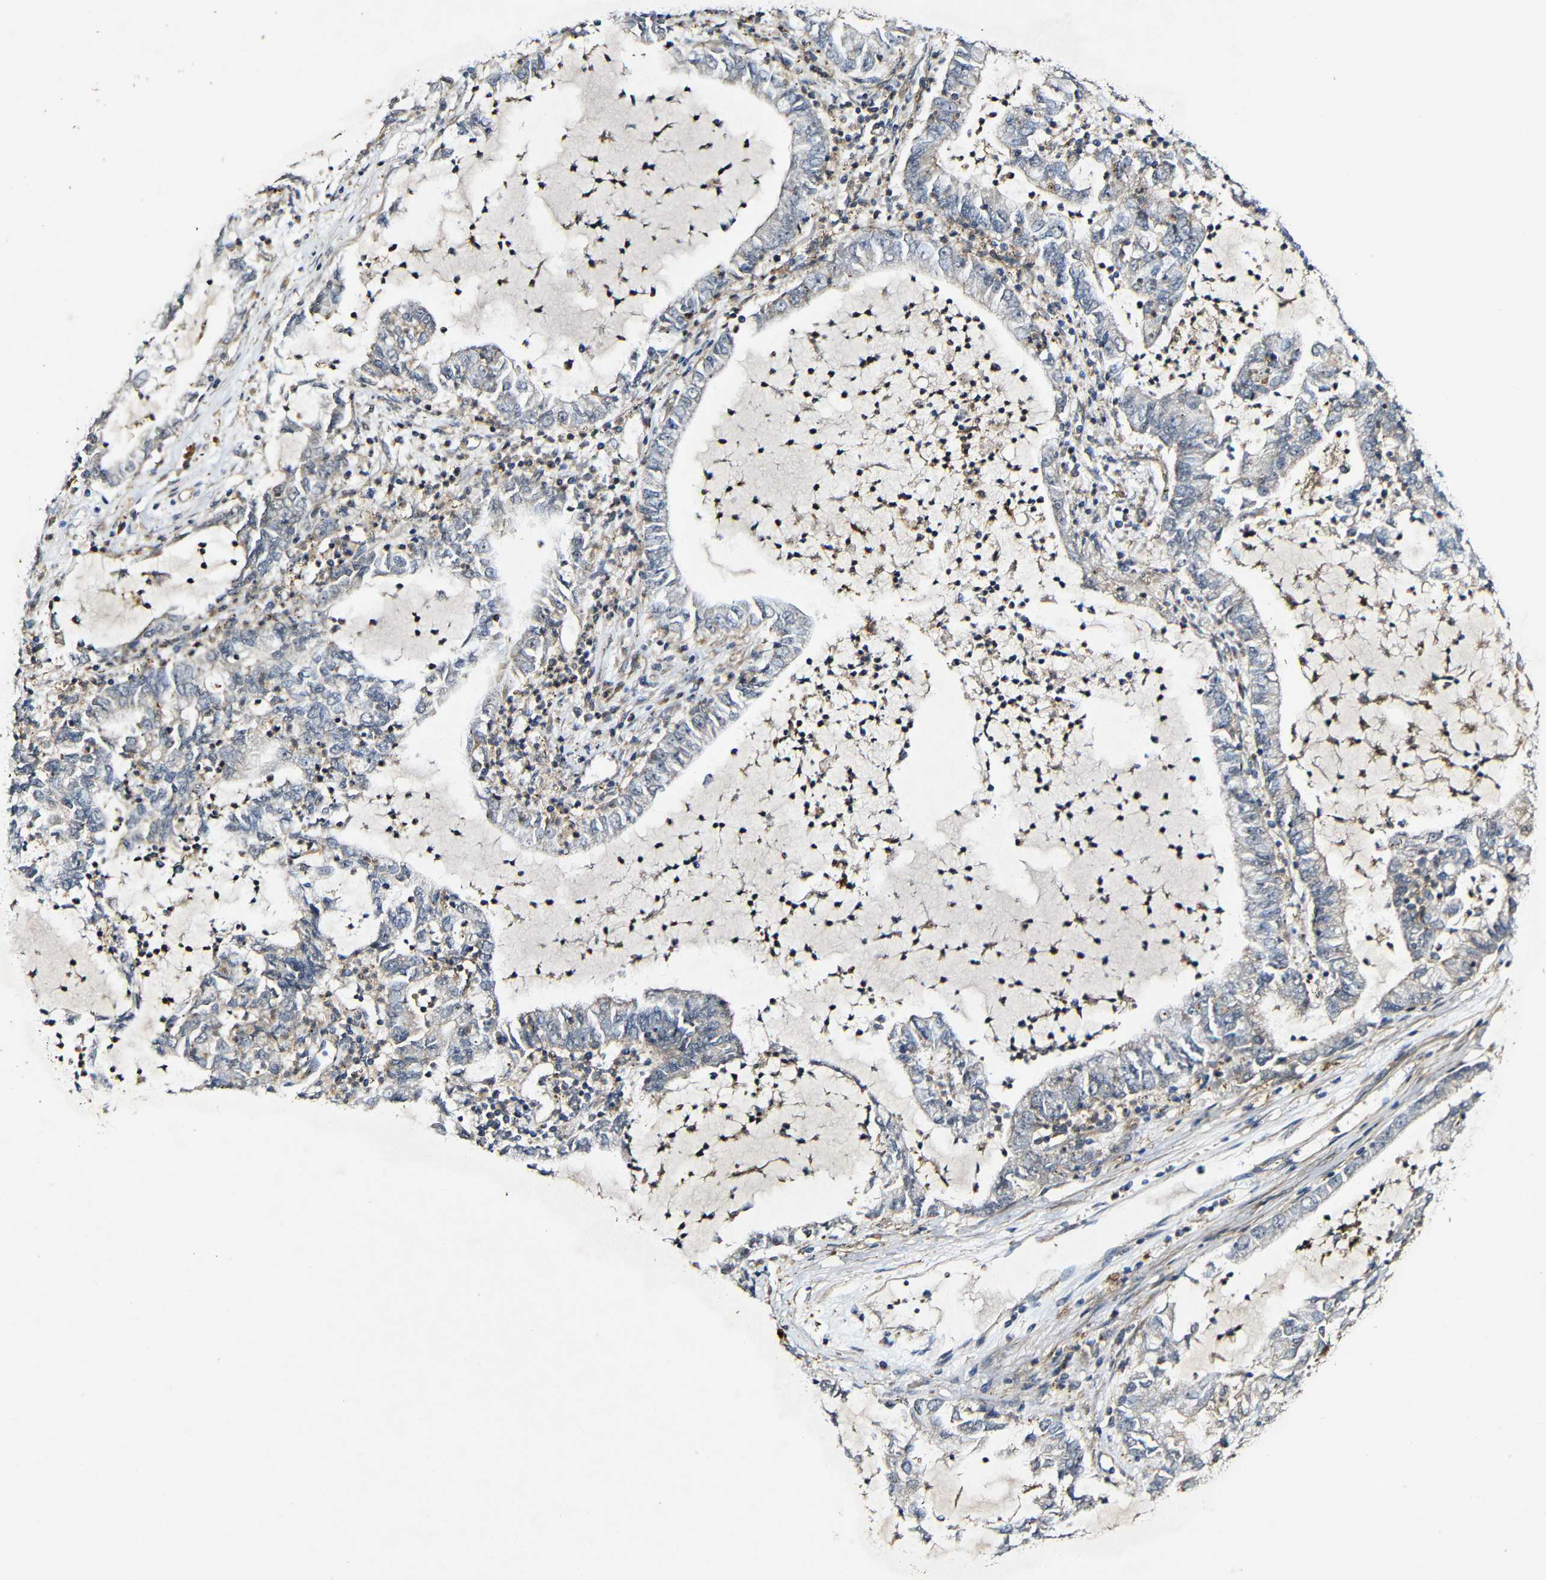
{"staining": {"intensity": "negative", "quantity": "none", "location": "none"}, "tissue": "lung cancer", "cell_type": "Tumor cells", "image_type": "cancer", "snomed": [{"axis": "morphology", "description": "Adenocarcinoma, NOS"}, {"axis": "topography", "description": "Lung"}], "caption": "A high-resolution photomicrograph shows immunohistochemistry (IHC) staining of lung cancer, which demonstrates no significant expression in tumor cells. (Stains: DAB immunohistochemistry with hematoxylin counter stain, Microscopy: brightfield microscopy at high magnification).", "gene": "GSDME", "patient": {"sex": "female", "age": 51}}